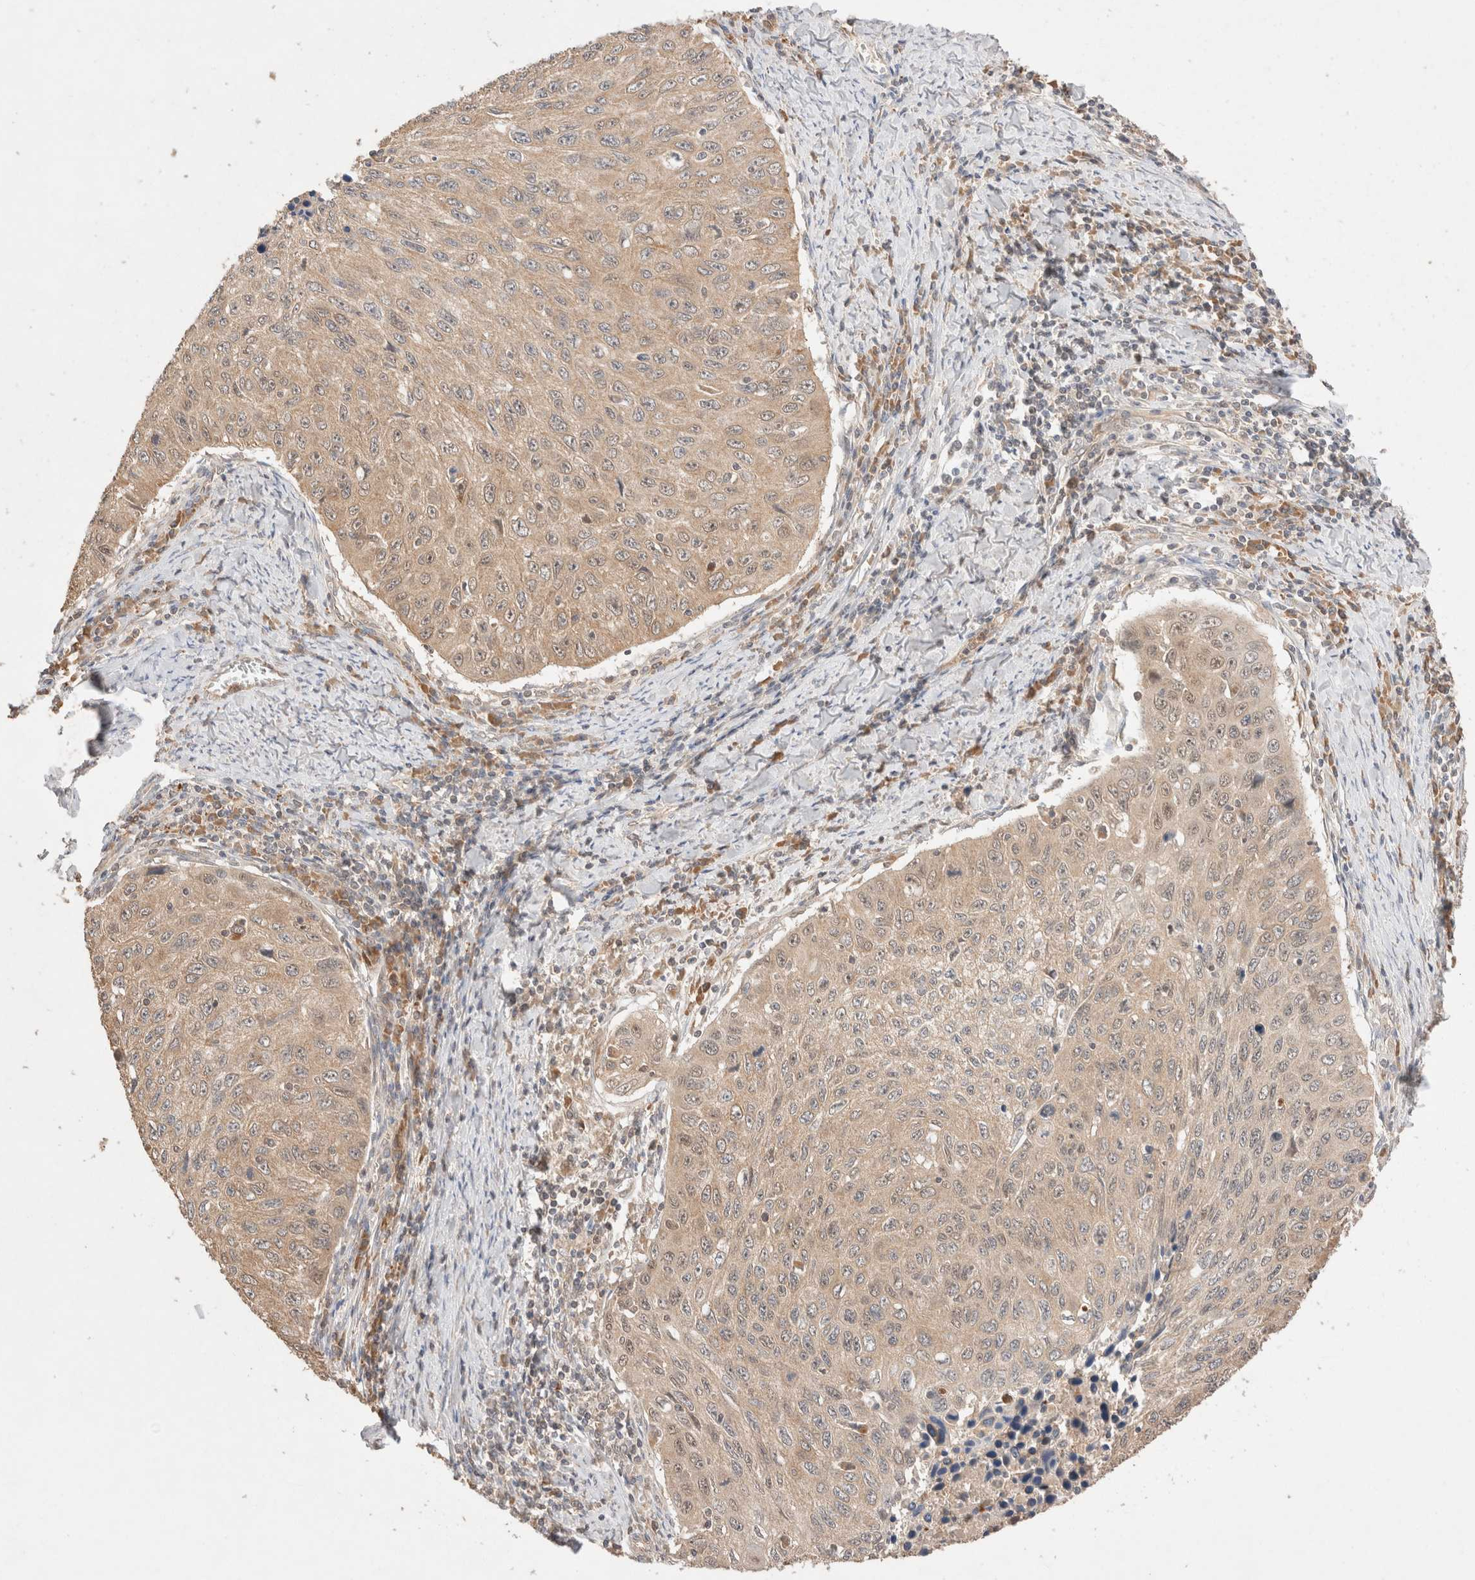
{"staining": {"intensity": "weak", "quantity": ">75%", "location": "cytoplasmic/membranous"}, "tissue": "cervical cancer", "cell_type": "Tumor cells", "image_type": "cancer", "snomed": [{"axis": "morphology", "description": "Squamous cell carcinoma, NOS"}, {"axis": "topography", "description": "Cervix"}], "caption": "IHC of human cervical squamous cell carcinoma shows low levels of weak cytoplasmic/membranous expression in about >75% of tumor cells.", "gene": "CARNMT1", "patient": {"sex": "female", "age": 53}}